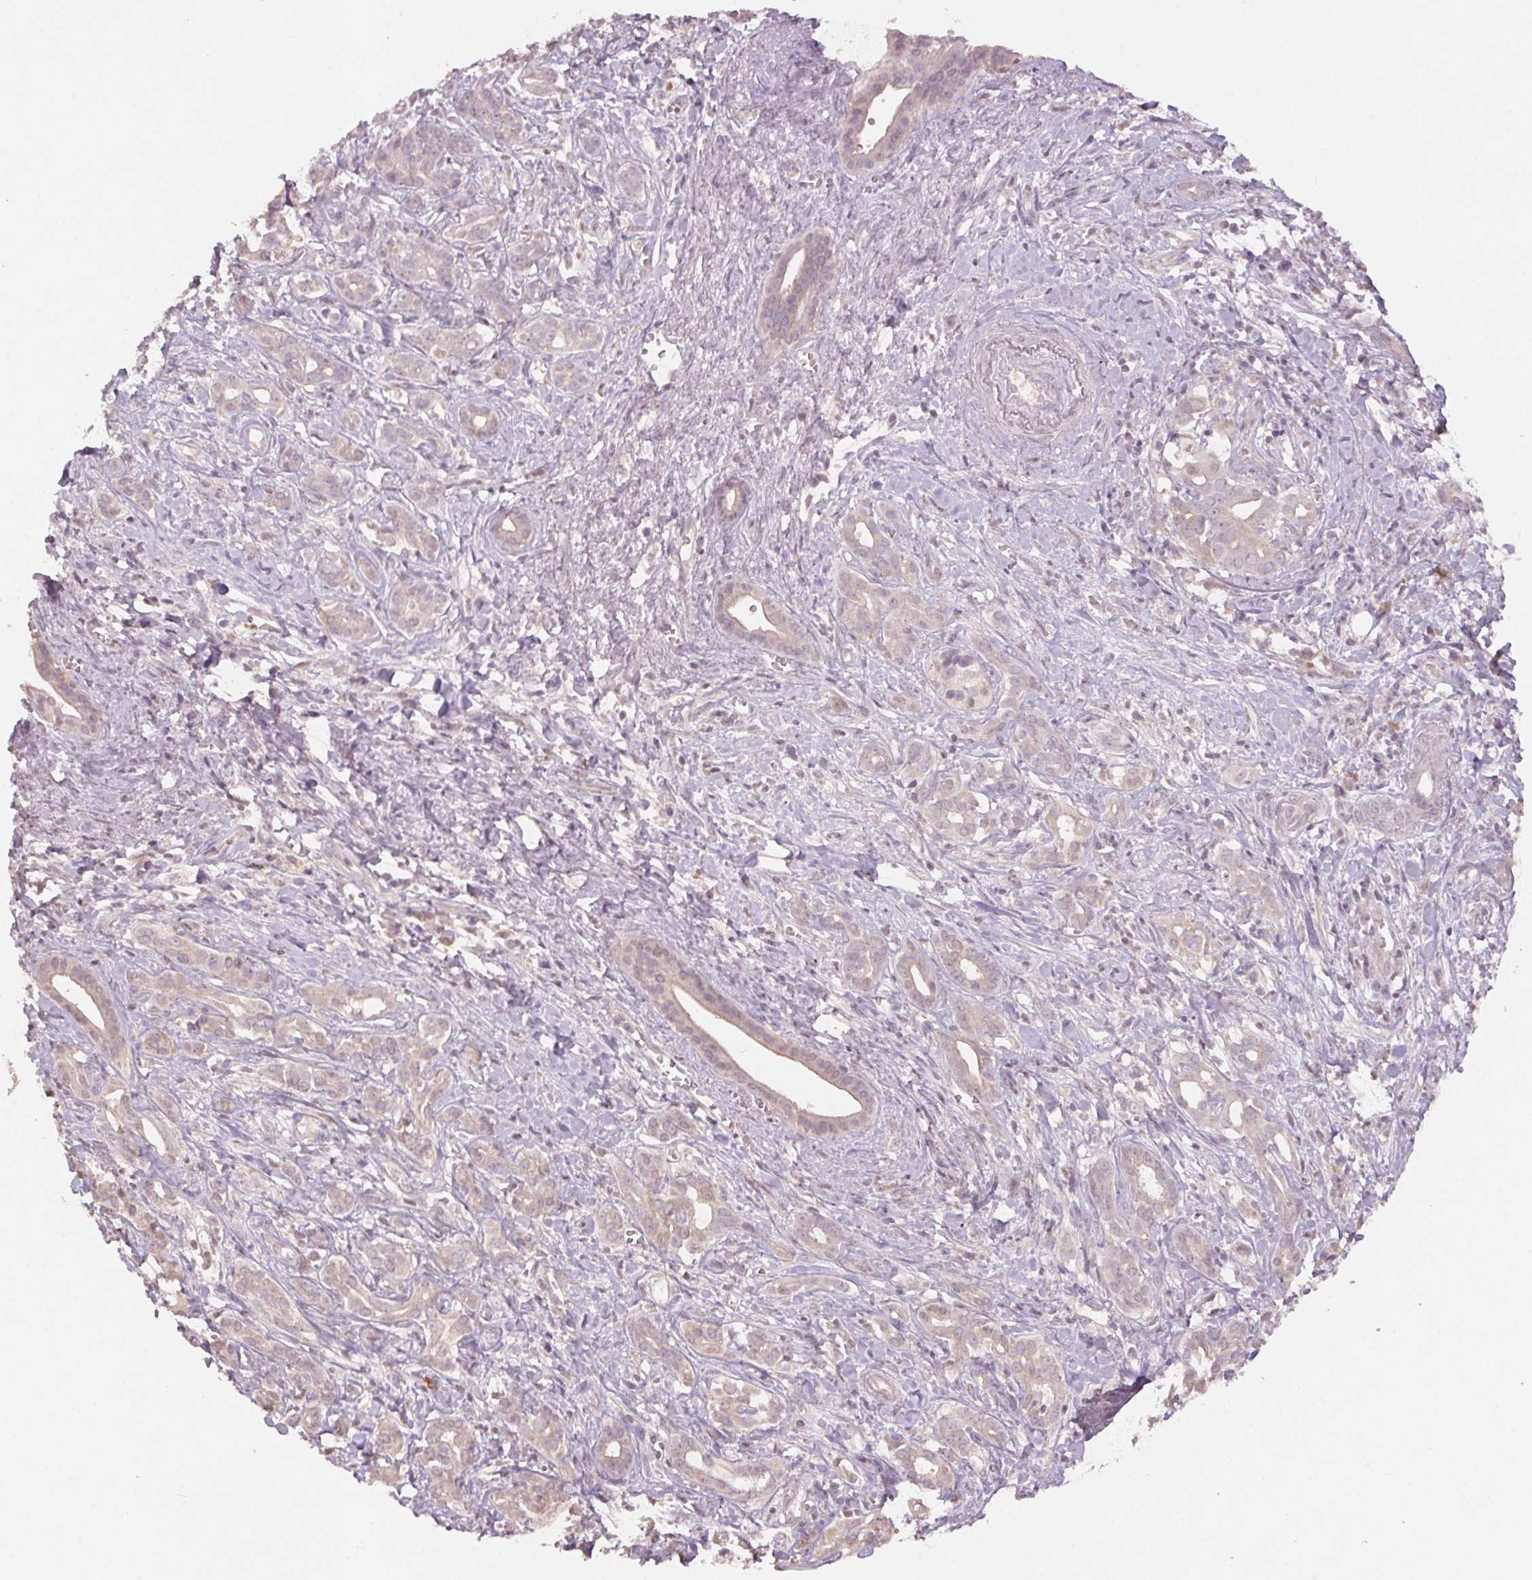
{"staining": {"intensity": "negative", "quantity": "none", "location": "none"}, "tissue": "pancreatic cancer", "cell_type": "Tumor cells", "image_type": "cancer", "snomed": [{"axis": "morphology", "description": "Adenocarcinoma, NOS"}, {"axis": "topography", "description": "Pancreas"}], "caption": "Immunohistochemistry (IHC) of human adenocarcinoma (pancreatic) reveals no staining in tumor cells.", "gene": "KLRC3", "patient": {"sex": "male", "age": 61}}